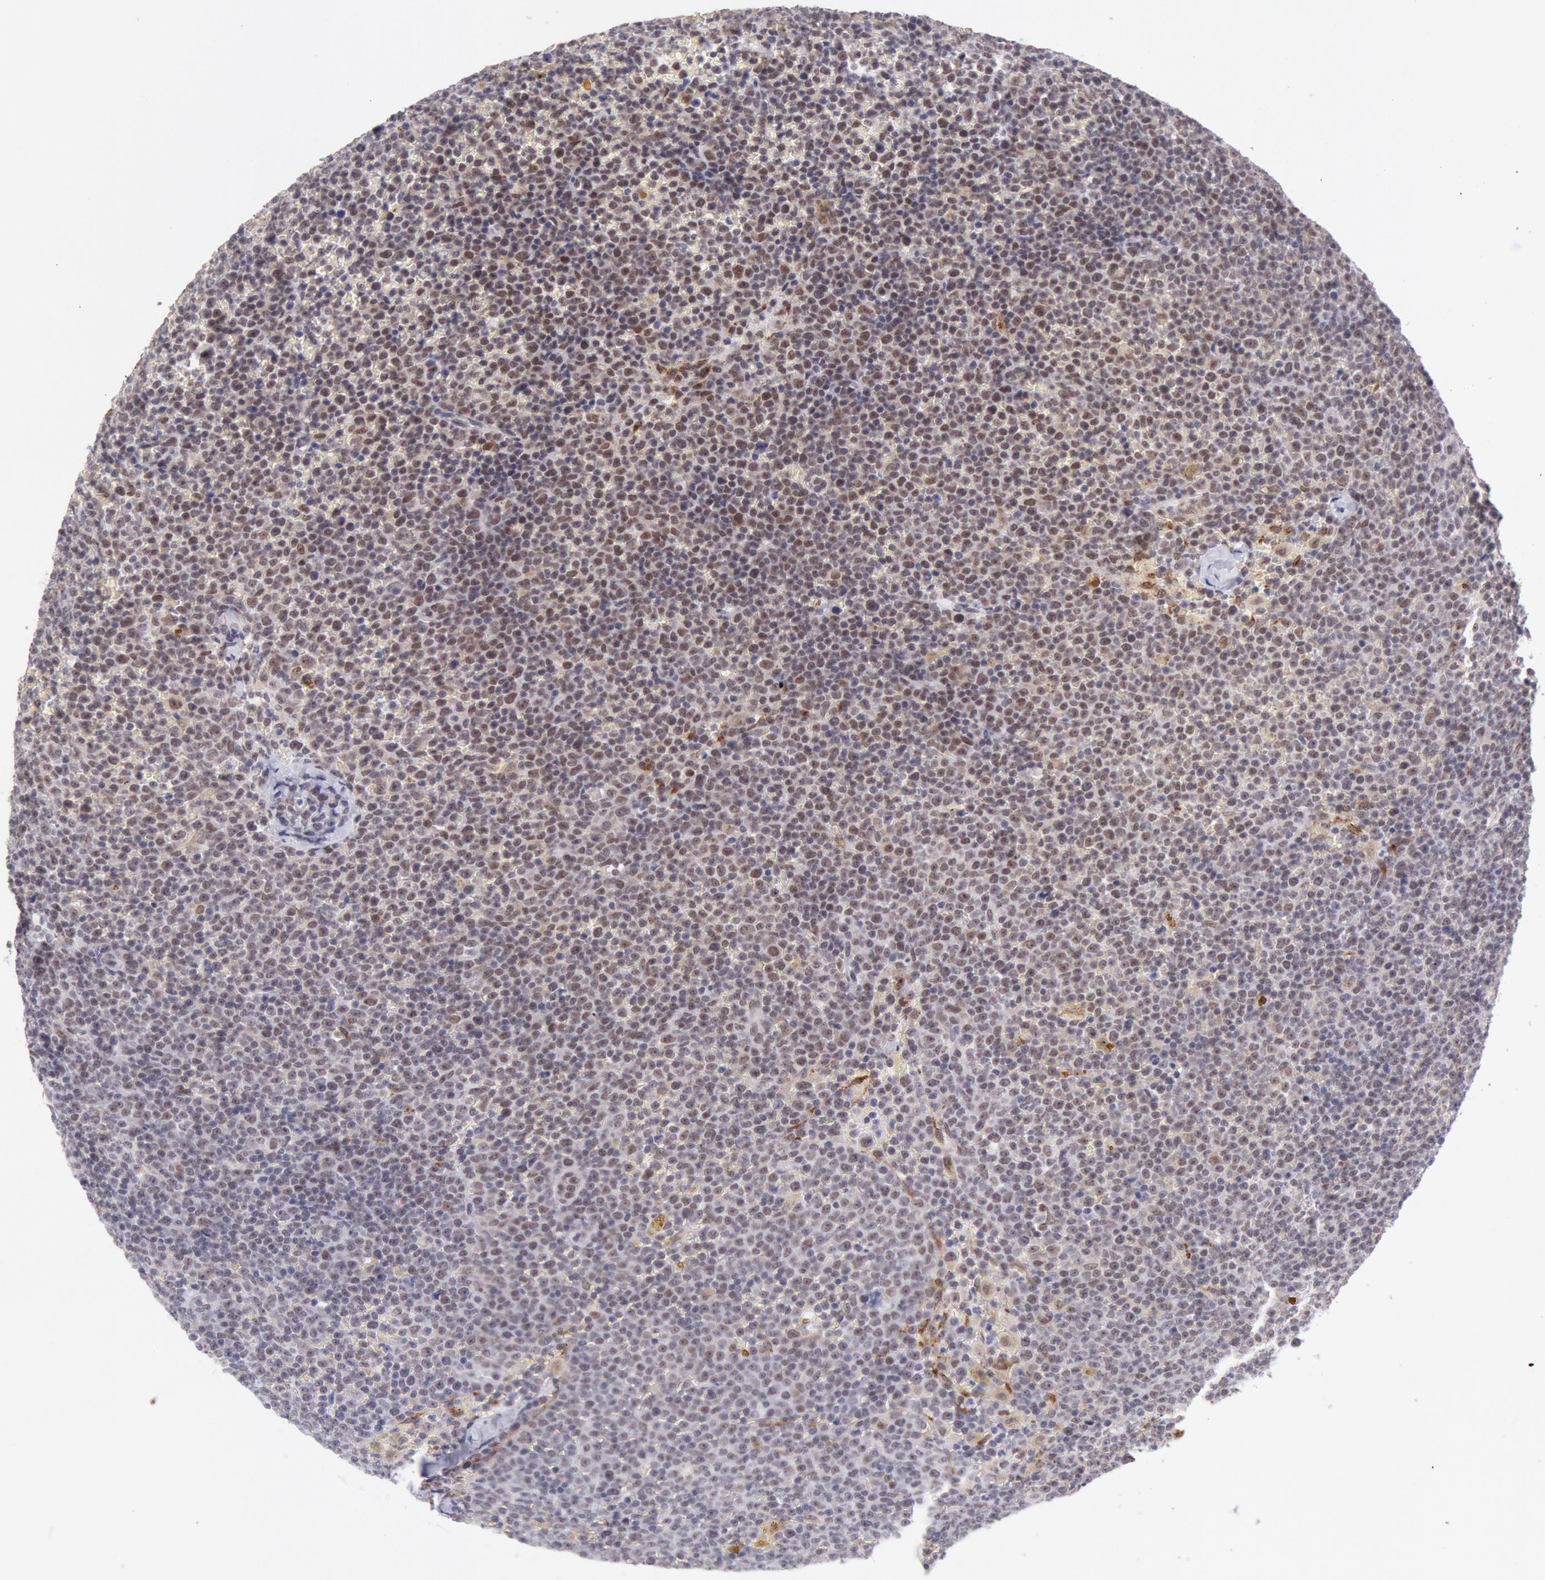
{"staining": {"intensity": "weak", "quantity": "25%-75%", "location": "nuclear"}, "tissue": "lymphoma", "cell_type": "Tumor cells", "image_type": "cancer", "snomed": [{"axis": "morphology", "description": "Malignant lymphoma, non-Hodgkin's type, Low grade"}, {"axis": "topography", "description": "Lymph node"}], "caption": "Protein staining shows weak nuclear positivity in approximately 25%-75% of tumor cells in lymphoma.", "gene": "CDKN2B", "patient": {"sex": "male", "age": 50}}